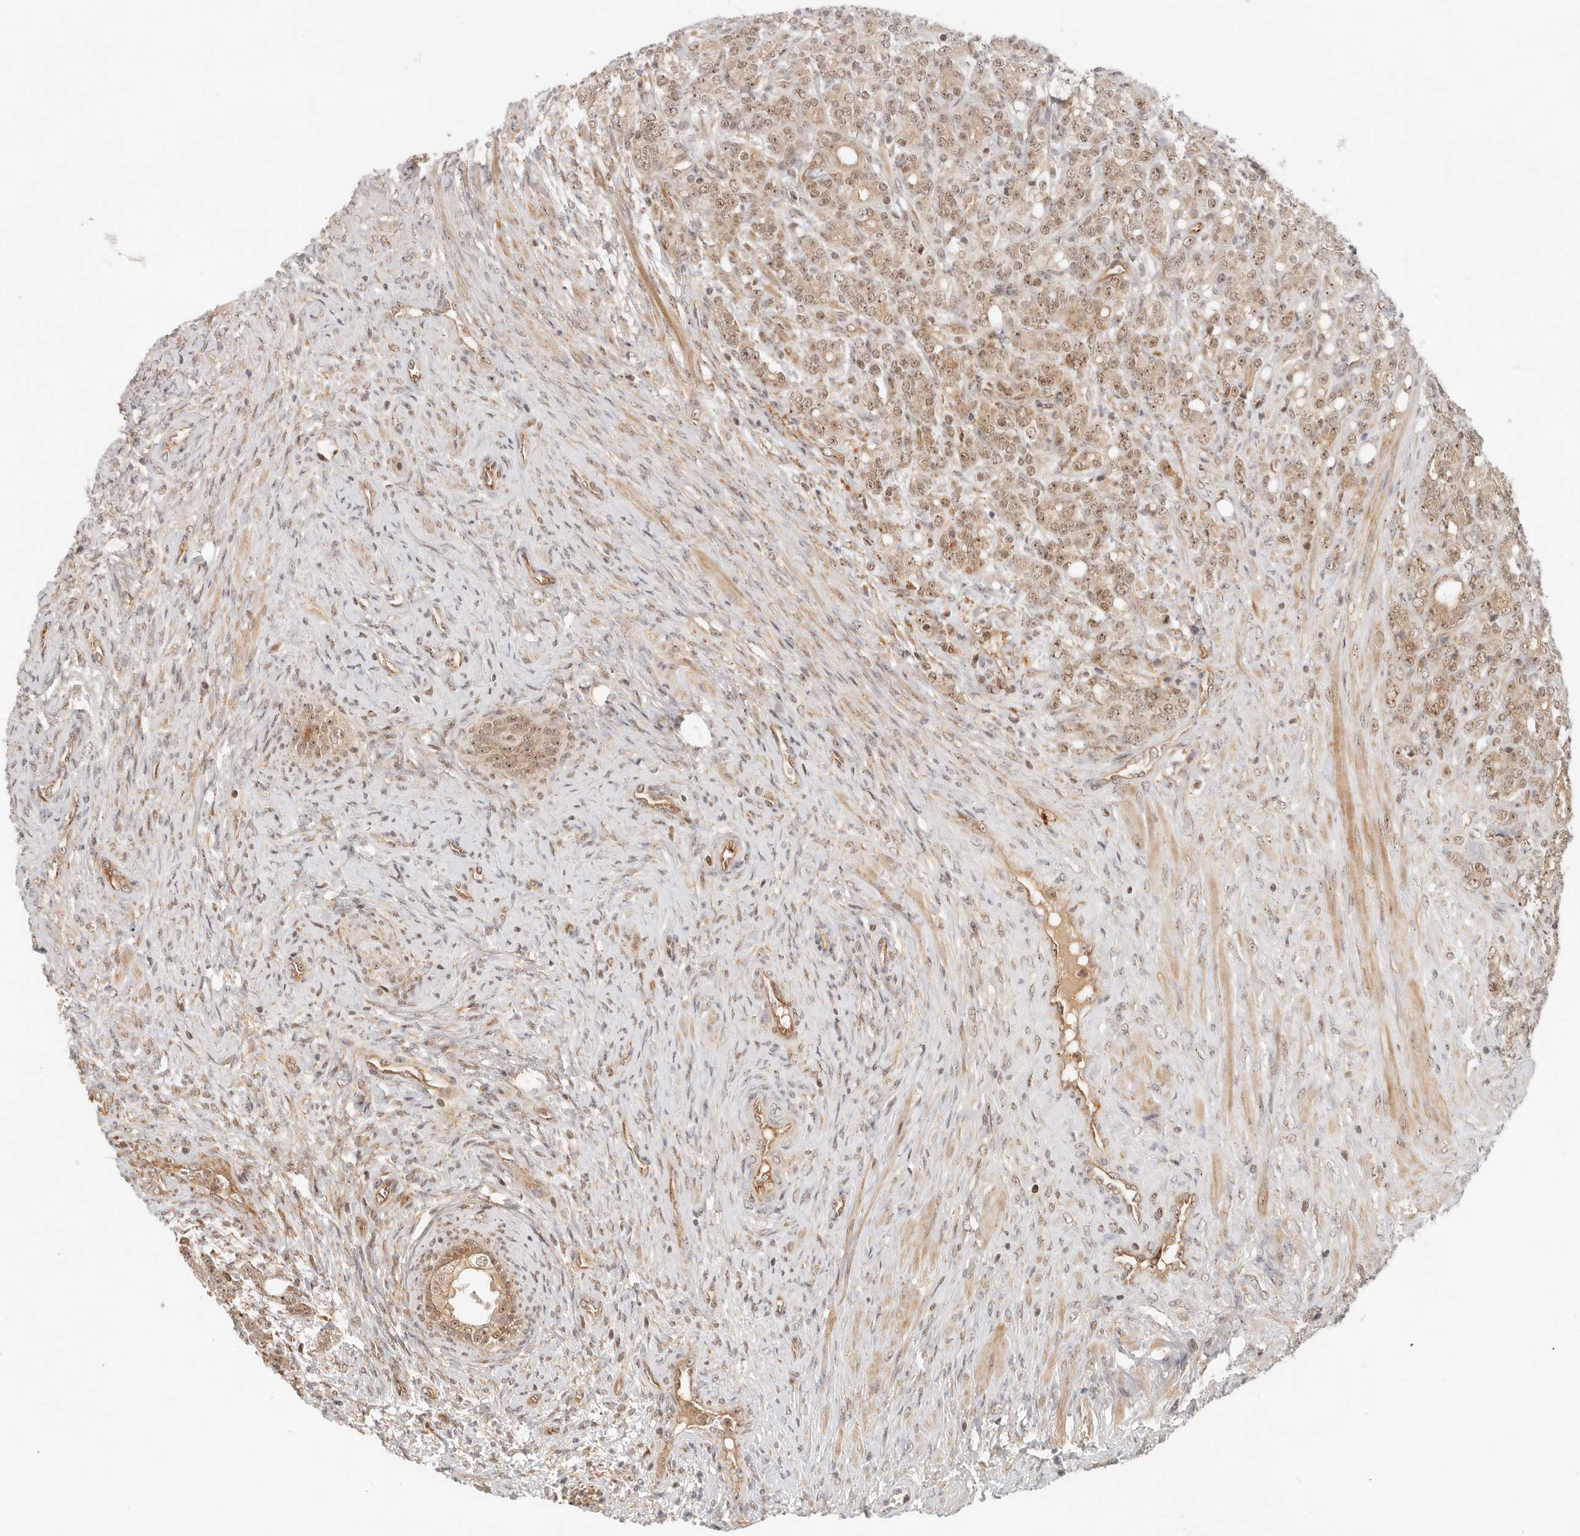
{"staining": {"intensity": "moderate", "quantity": ">75%", "location": "cytoplasmic/membranous,nuclear"}, "tissue": "prostate cancer", "cell_type": "Tumor cells", "image_type": "cancer", "snomed": [{"axis": "morphology", "description": "Adenocarcinoma, High grade"}, {"axis": "topography", "description": "Prostate"}], "caption": "Prostate cancer tissue exhibits moderate cytoplasmic/membranous and nuclear expression in approximately >75% of tumor cells, visualized by immunohistochemistry.", "gene": "HEXD", "patient": {"sex": "male", "age": 62}}